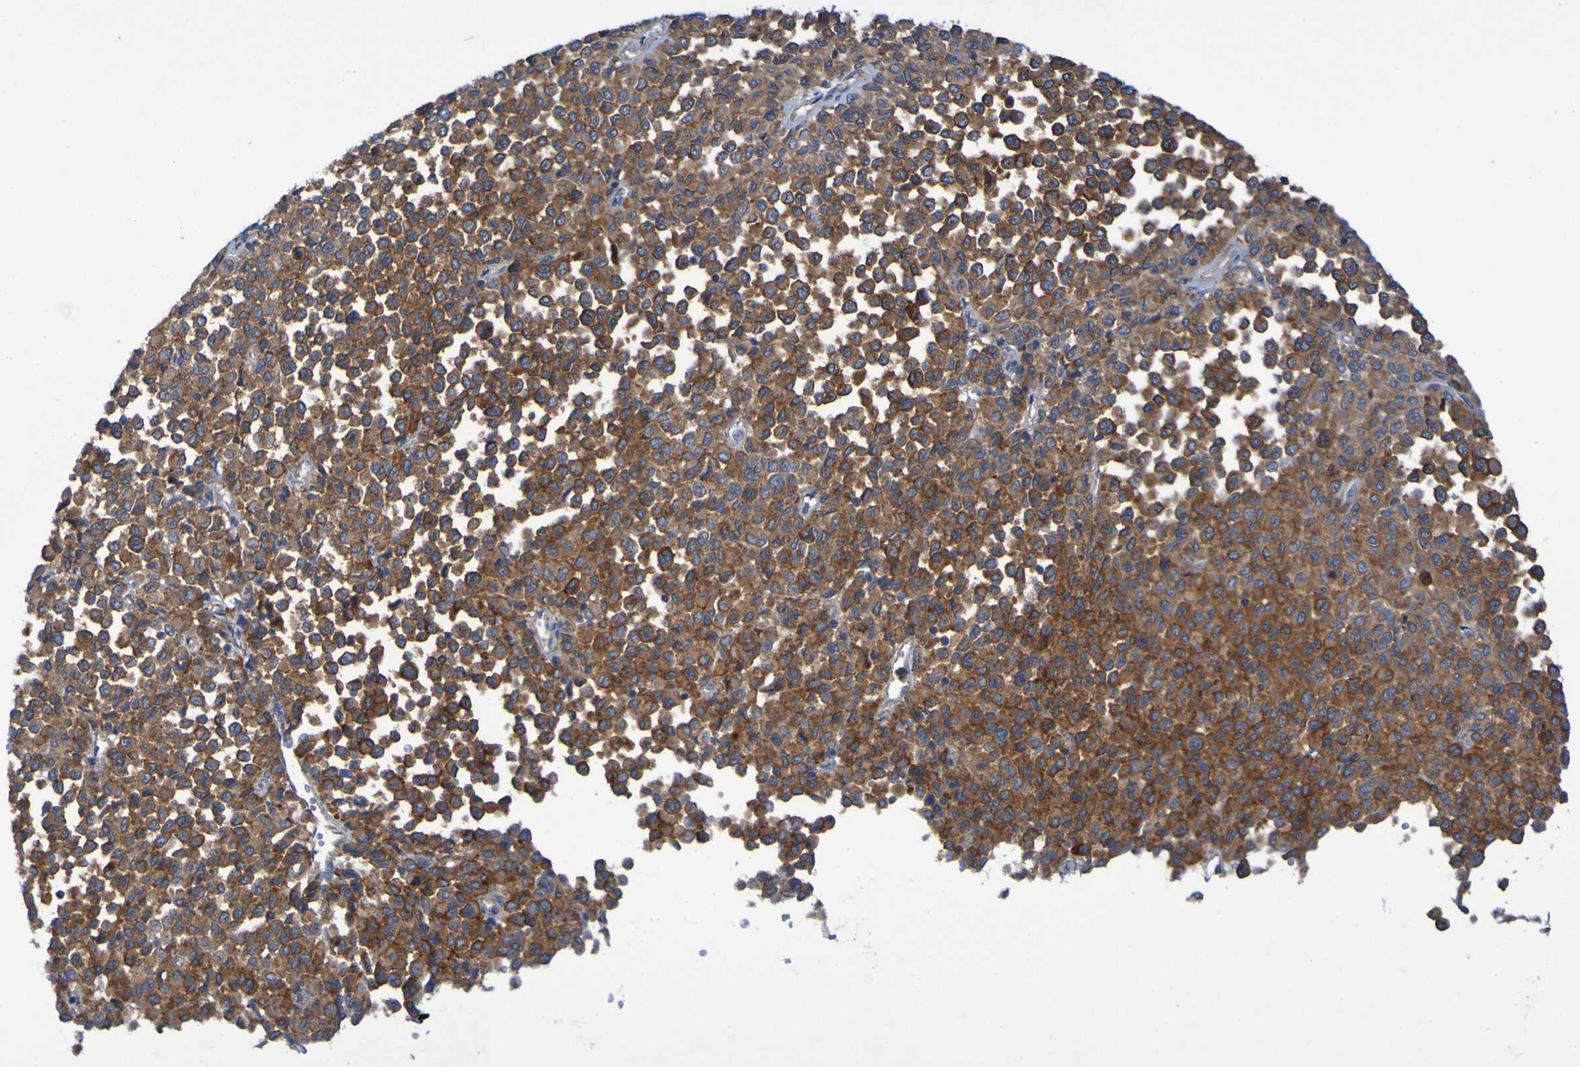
{"staining": {"intensity": "strong", "quantity": ">75%", "location": "cytoplasmic/membranous"}, "tissue": "melanoma", "cell_type": "Tumor cells", "image_type": "cancer", "snomed": [{"axis": "morphology", "description": "Malignant melanoma, Metastatic site"}, {"axis": "topography", "description": "Pancreas"}], "caption": "Melanoma stained for a protein displays strong cytoplasmic/membranous positivity in tumor cells.", "gene": "ARHGEF16", "patient": {"sex": "female", "age": 30}}